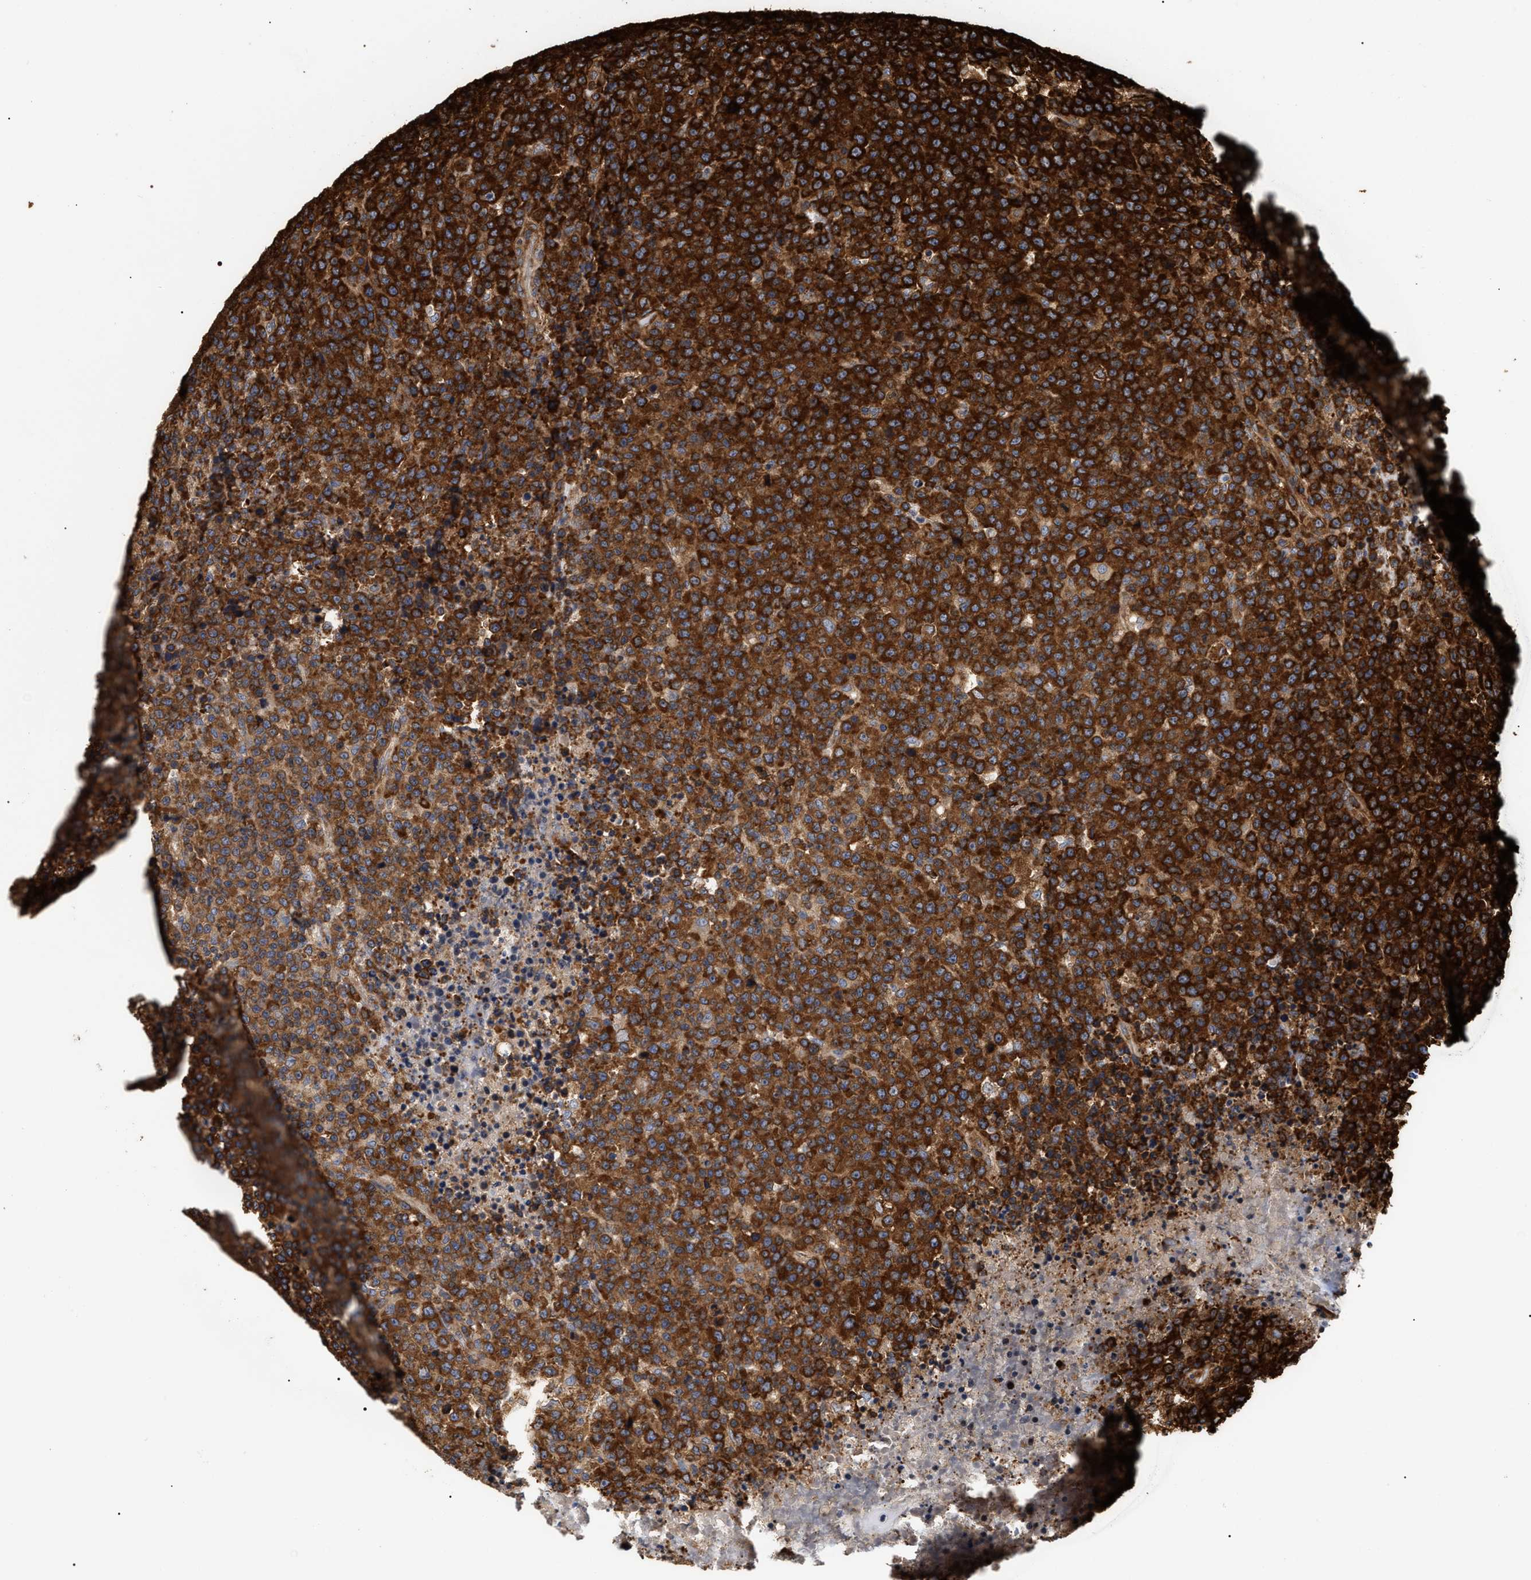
{"staining": {"intensity": "strong", "quantity": ">75%", "location": "cytoplasmic/membranous"}, "tissue": "lymphoma", "cell_type": "Tumor cells", "image_type": "cancer", "snomed": [{"axis": "morphology", "description": "Malignant lymphoma, non-Hodgkin's type, High grade"}, {"axis": "topography", "description": "Lymph node"}], "caption": "Immunohistochemistry photomicrograph of lymphoma stained for a protein (brown), which exhibits high levels of strong cytoplasmic/membranous expression in about >75% of tumor cells.", "gene": "SERBP1", "patient": {"sex": "male", "age": 13}}